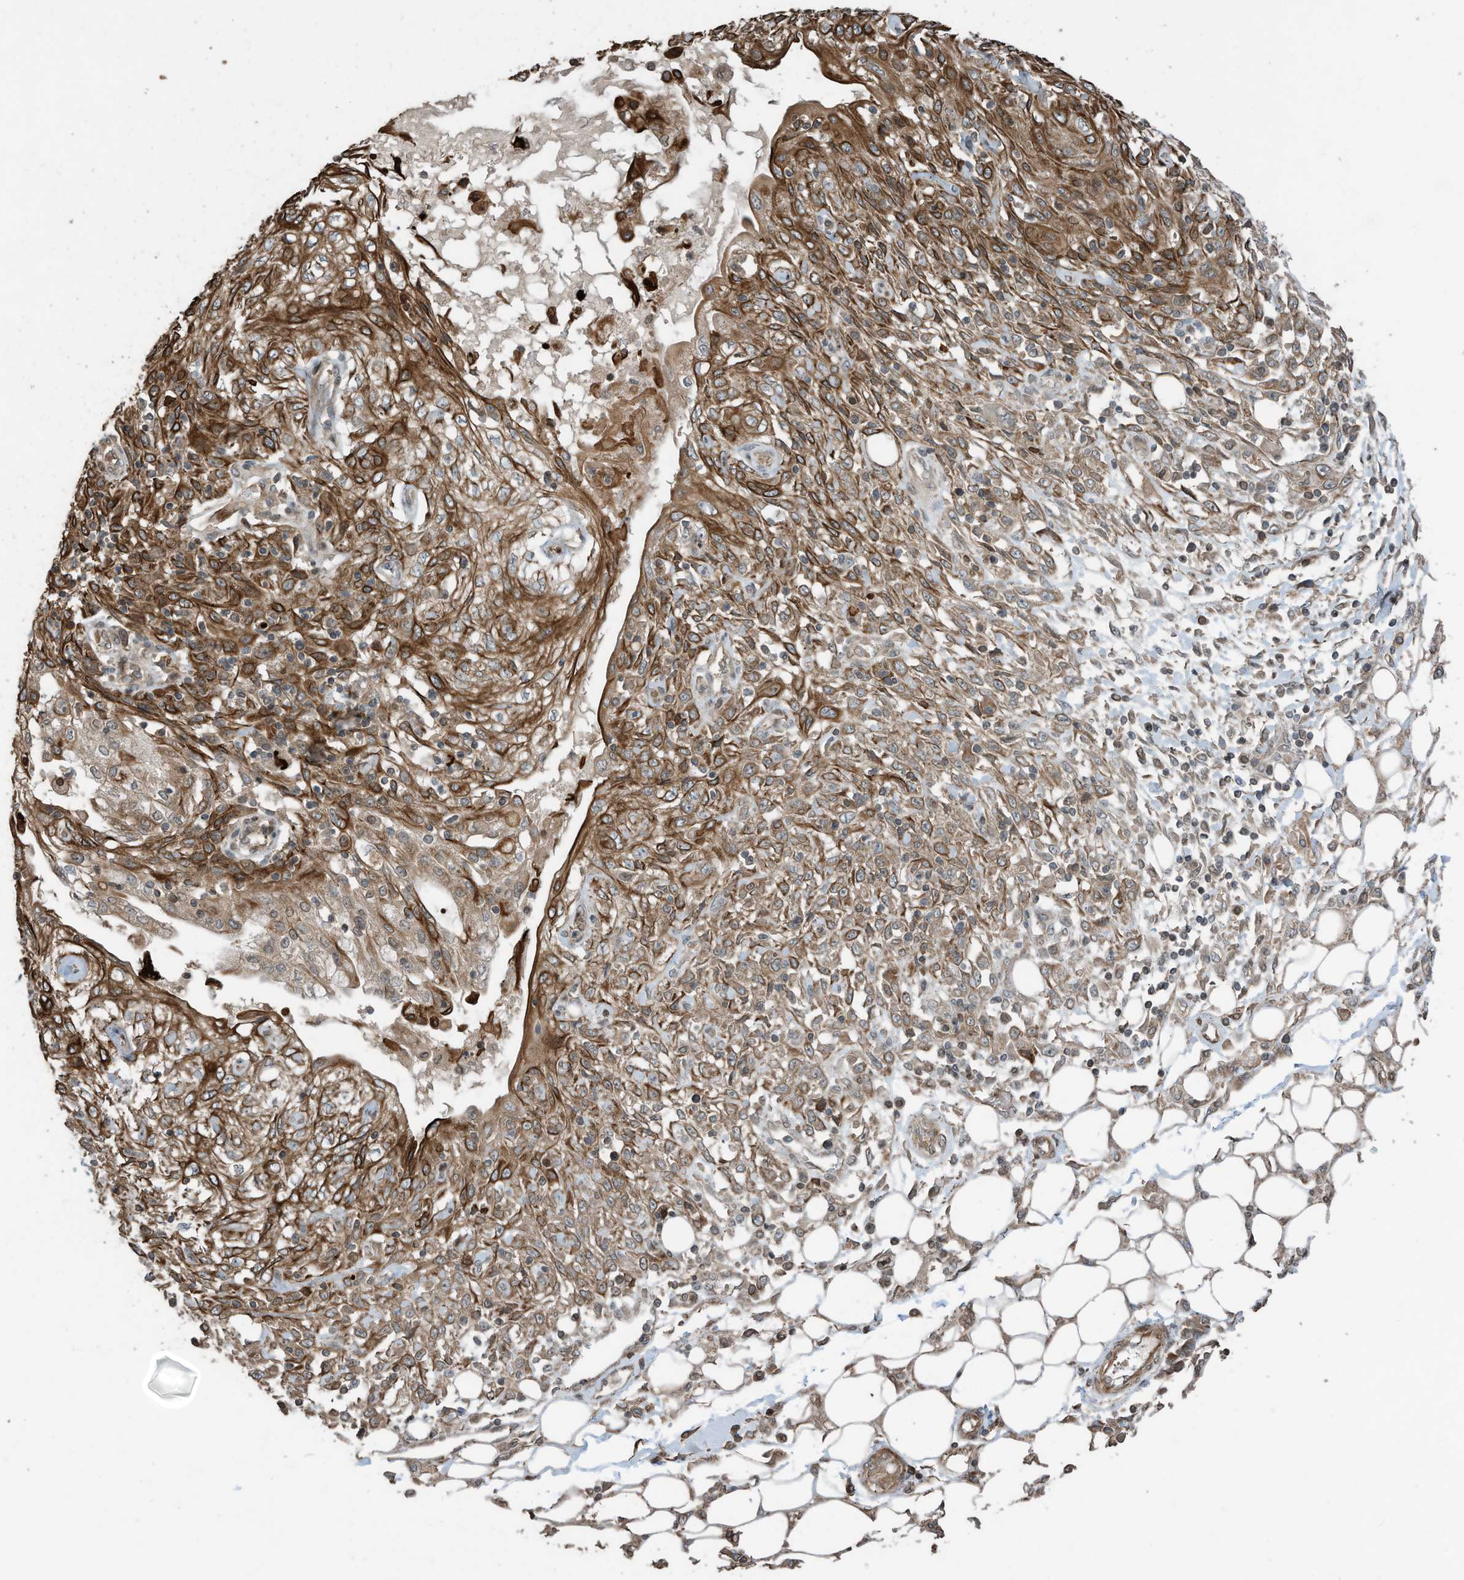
{"staining": {"intensity": "strong", "quantity": ">75%", "location": "cytoplasmic/membranous"}, "tissue": "skin cancer", "cell_type": "Tumor cells", "image_type": "cancer", "snomed": [{"axis": "morphology", "description": "Squamous cell carcinoma, NOS"}, {"axis": "morphology", "description": "Squamous cell carcinoma, metastatic, NOS"}, {"axis": "topography", "description": "Skin"}, {"axis": "topography", "description": "Lymph node"}], "caption": "The histopathology image reveals staining of skin cancer, revealing strong cytoplasmic/membranous protein staining (brown color) within tumor cells. Nuclei are stained in blue.", "gene": "ZNF653", "patient": {"sex": "male", "age": 75}}